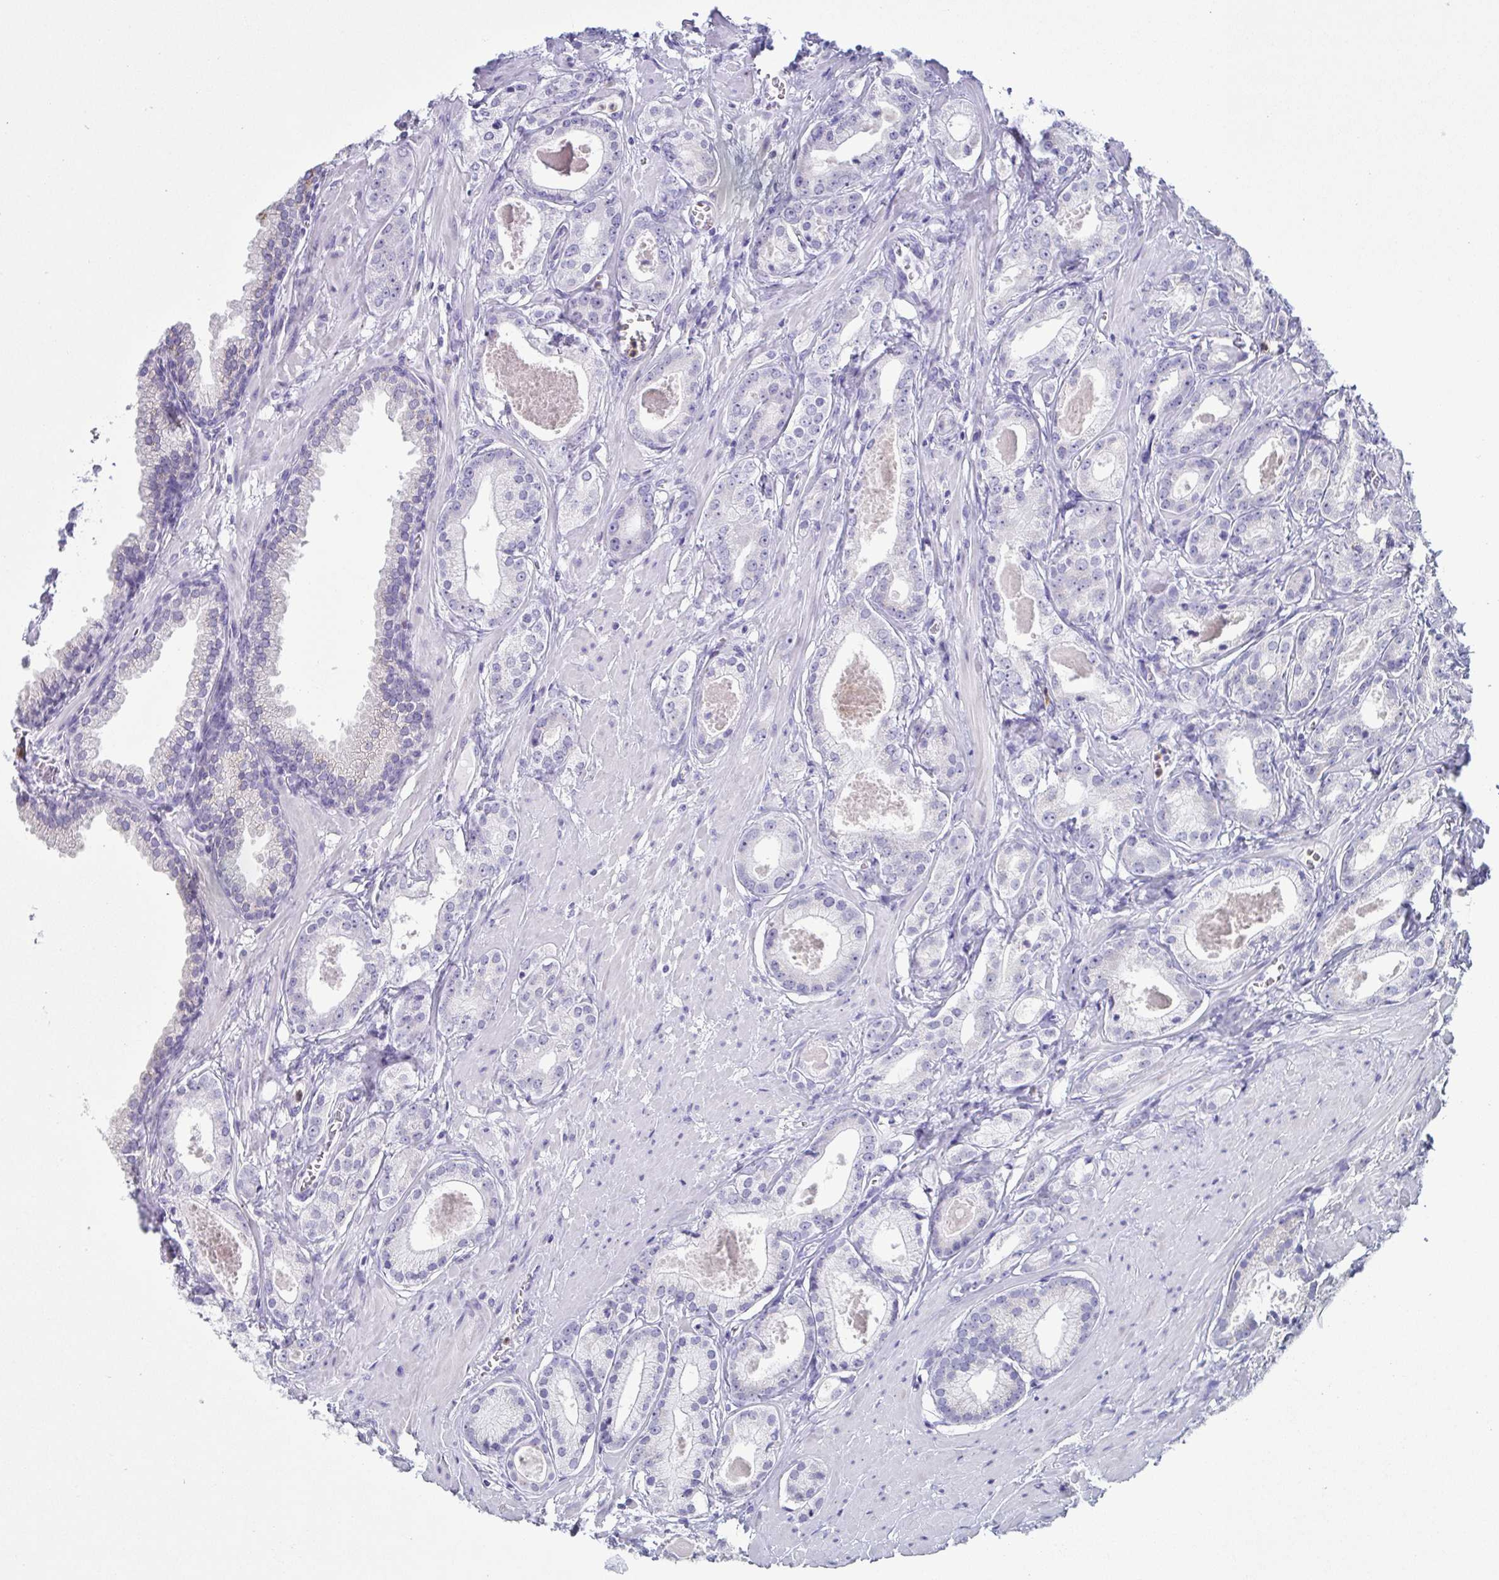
{"staining": {"intensity": "negative", "quantity": "none", "location": "none"}, "tissue": "prostate cancer", "cell_type": "Tumor cells", "image_type": "cancer", "snomed": [{"axis": "morphology", "description": "Adenocarcinoma, NOS"}, {"axis": "morphology", "description": "Adenocarcinoma, Low grade"}, {"axis": "topography", "description": "Prostate"}], "caption": "Protein analysis of prostate cancer (adenocarcinoma) reveals no significant expression in tumor cells. Brightfield microscopy of immunohistochemistry (IHC) stained with DAB (brown) and hematoxylin (blue), captured at high magnification.", "gene": "AZU1", "patient": {"sex": "male", "age": 64}}